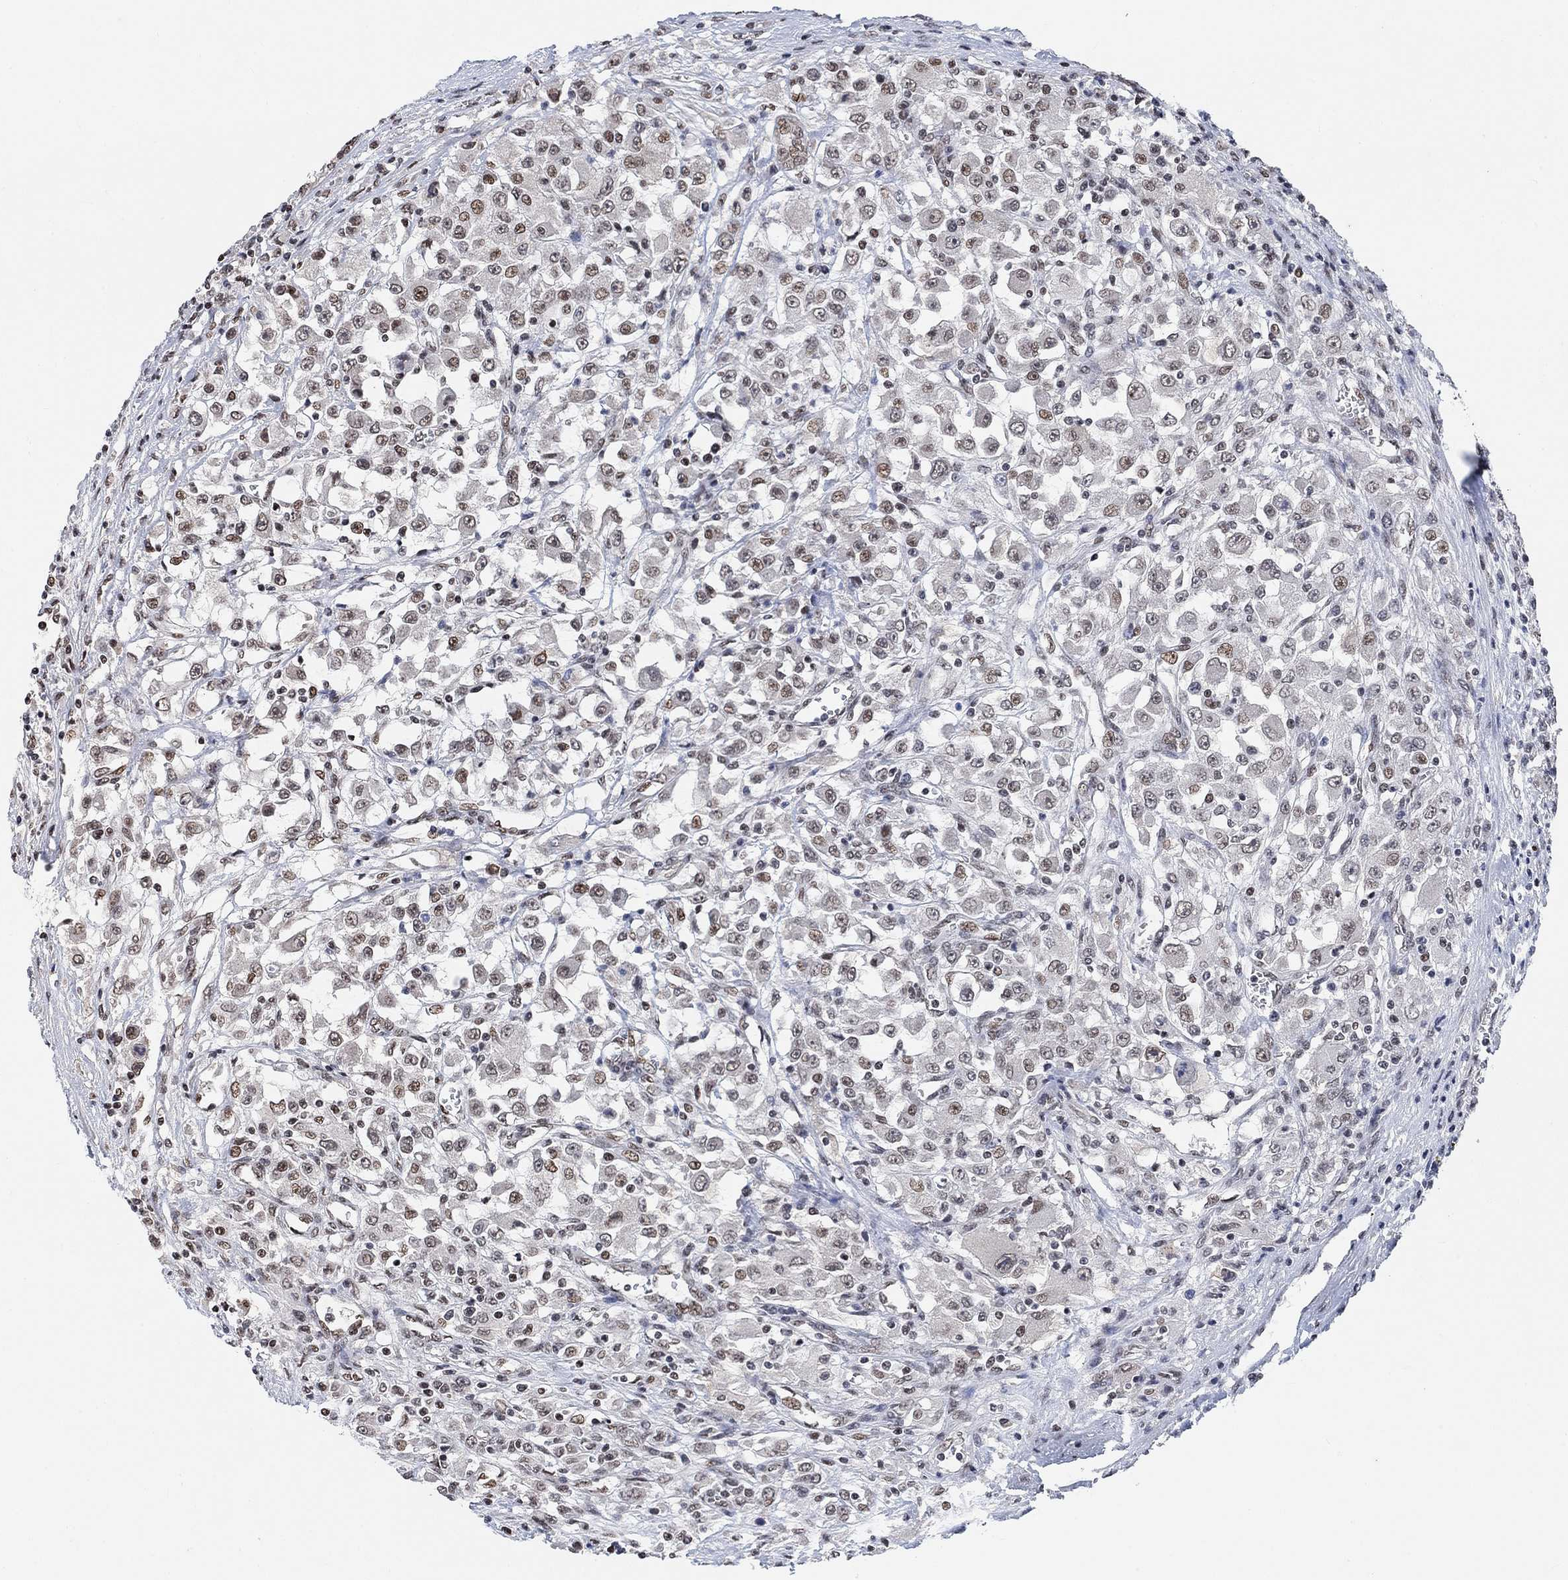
{"staining": {"intensity": "moderate", "quantity": "25%-75%", "location": "nuclear"}, "tissue": "renal cancer", "cell_type": "Tumor cells", "image_type": "cancer", "snomed": [{"axis": "morphology", "description": "Adenocarcinoma, NOS"}, {"axis": "topography", "description": "Kidney"}], "caption": "Protein expression analysis of renal adenocarcinoma displays moderate nuclear positivity in approximately 25%-75% of tumor cells.", "gene": "USP39", "patient": {"sex": "female", "age": 67}}